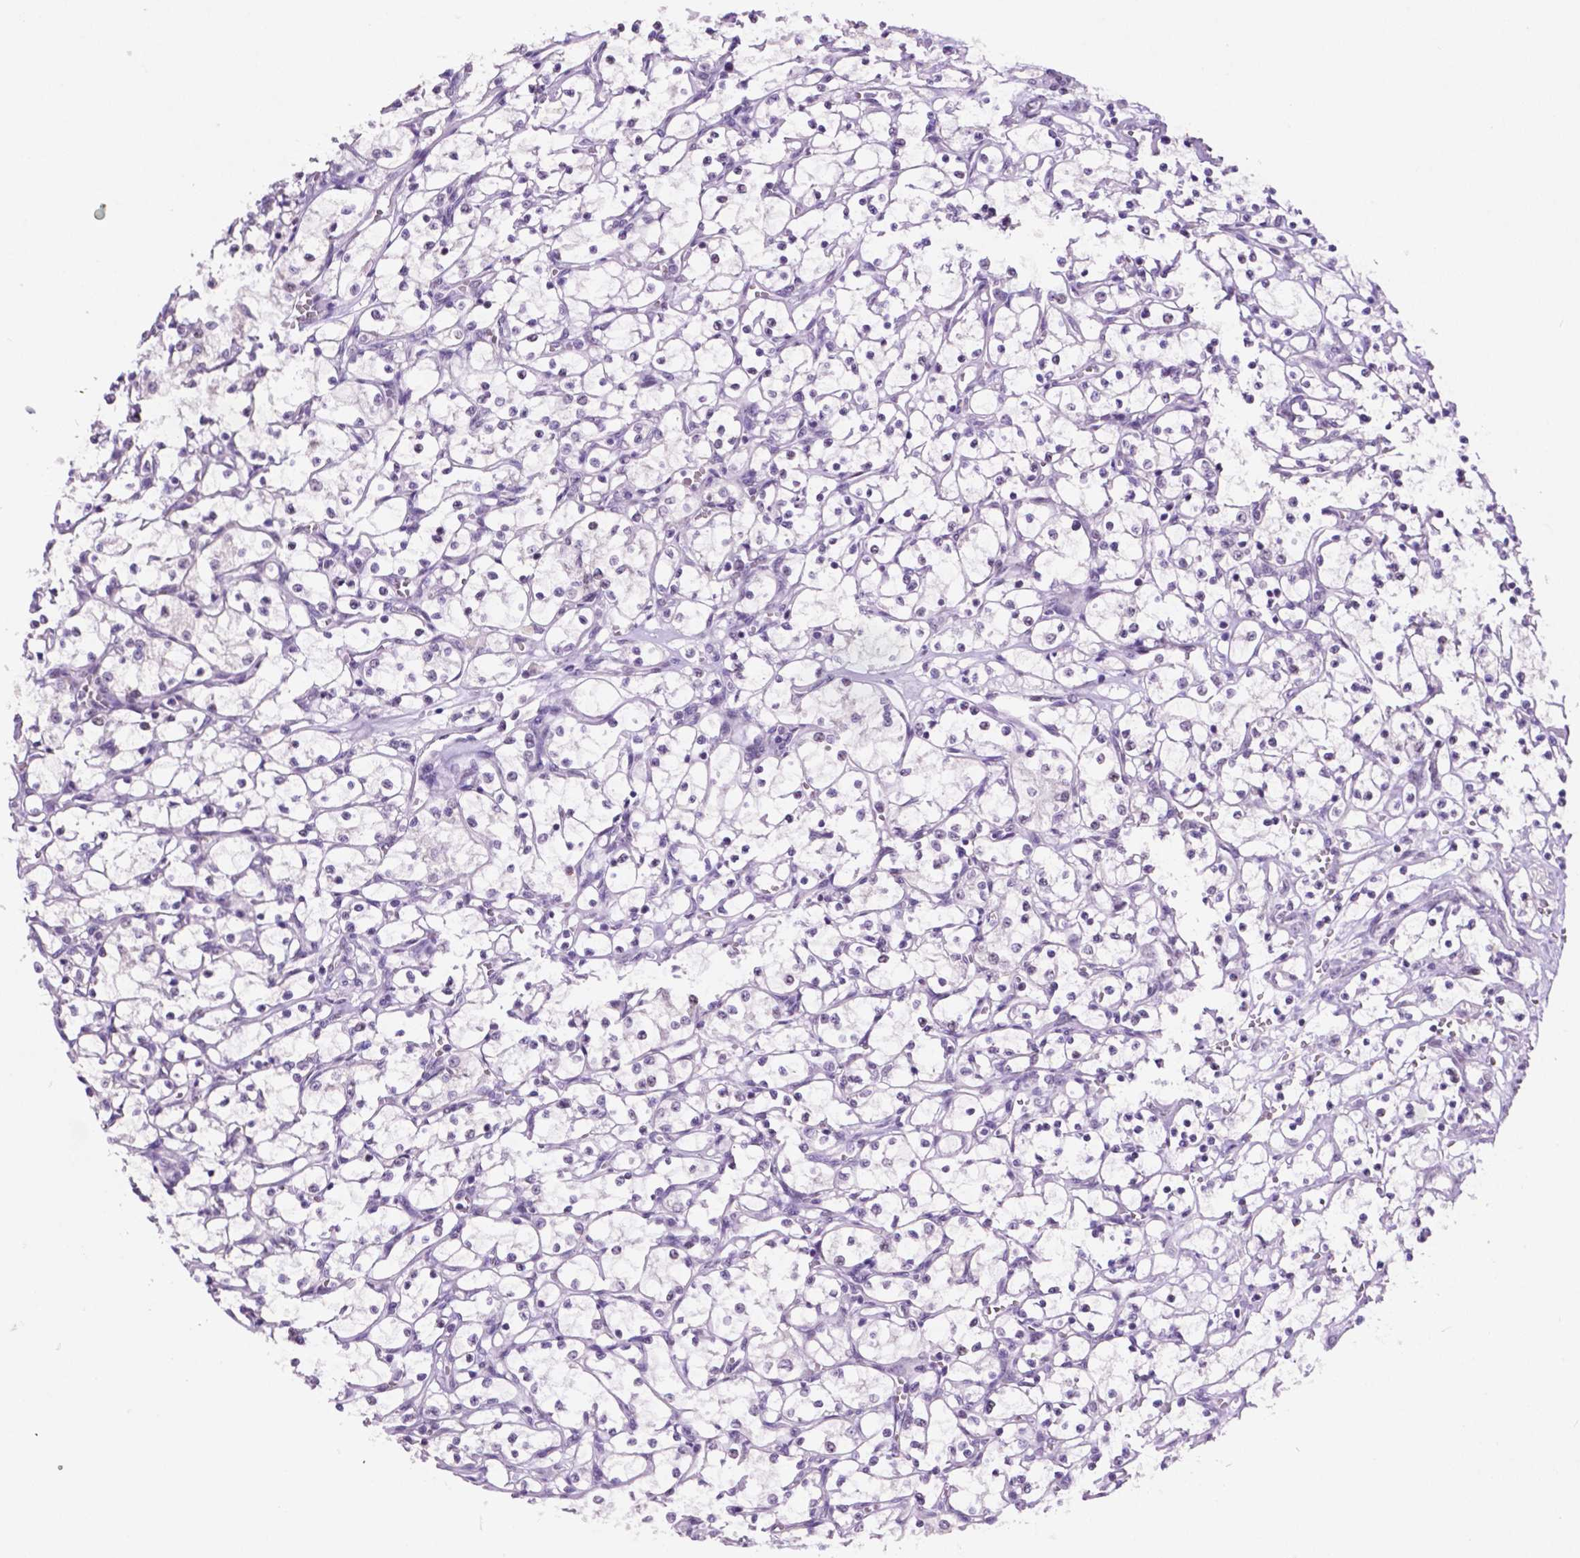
{"staining": {"intensity": "negative", "quantity": "none", "location": "none"}, "tissue": "renal cancer", "cell_type": "Tumor cells", "image_type": "cancer", "snomed": [{"axis": "morphology", "description": "Adenocarcinoma, NOS"}, {"axis": "topography", "description": "Kidney"}], "caption": "Renal cancer (adenocarcinoma) was stained to show a protein in brown. There is no significant expression in tumor cells. Brightfield microscopy of IHC stained with DAB (3,3'-diaminobenzidine) (brown) and hematoxylin (blue), captured at high magnification.", "gene": "NCOR1", "patient": {"sex": "female", "age": 69}}